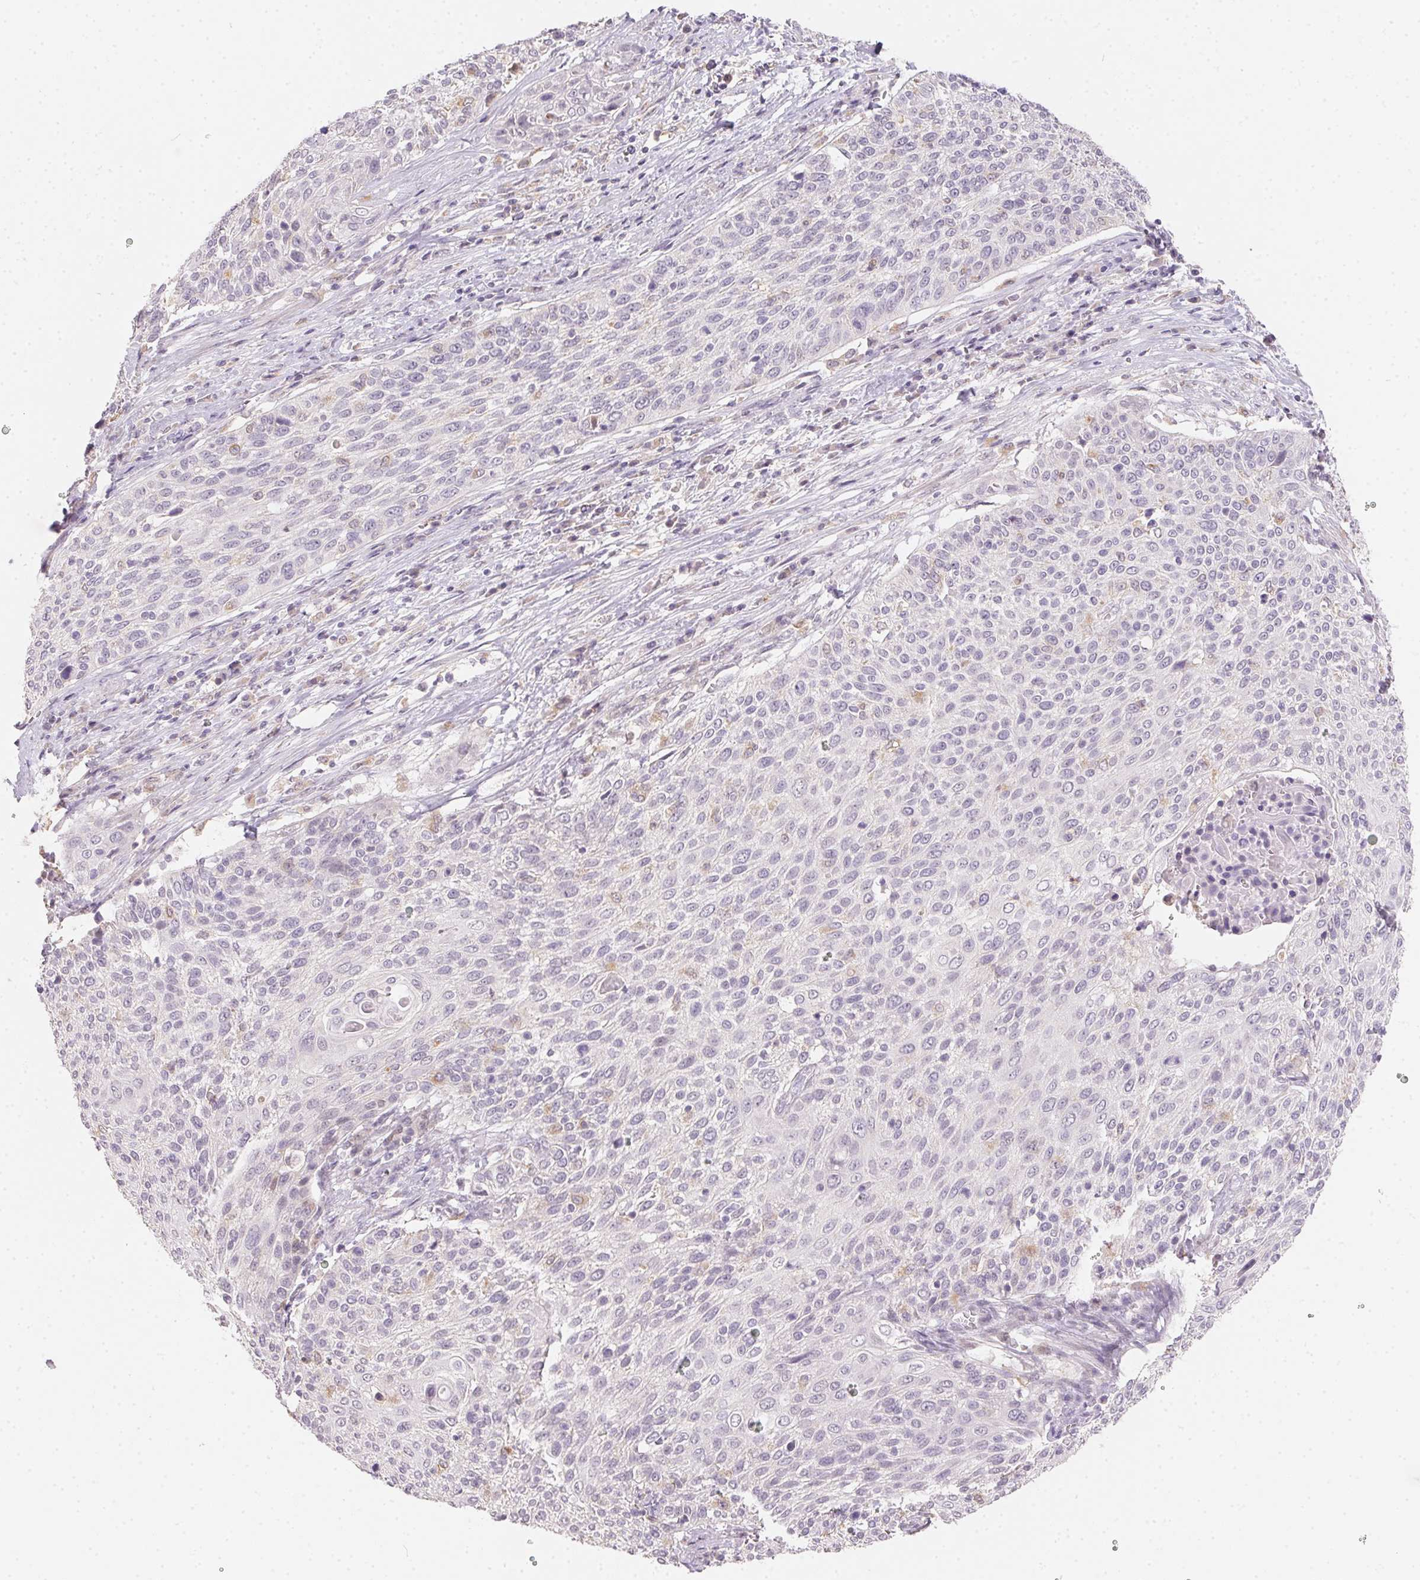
{"staining": {"intensity": "negative", "quantity": "none", "location": "none"}, "tissue": "cervical cancer", "cell_type": "Tumor cells", "image_type": "cancer", "snomed": [{"axis": "morphology", "description": "Squamous cell carcinoma, NOS"}, {"axis": "topography", "description": "Cervix"}], "caption": "This is an immunohistochemistry micrograph of human cervical cancer. There is no staining in tumor cells.", "gene": "SLC6A18", "patient": {"sex": "female", "age": 31}}